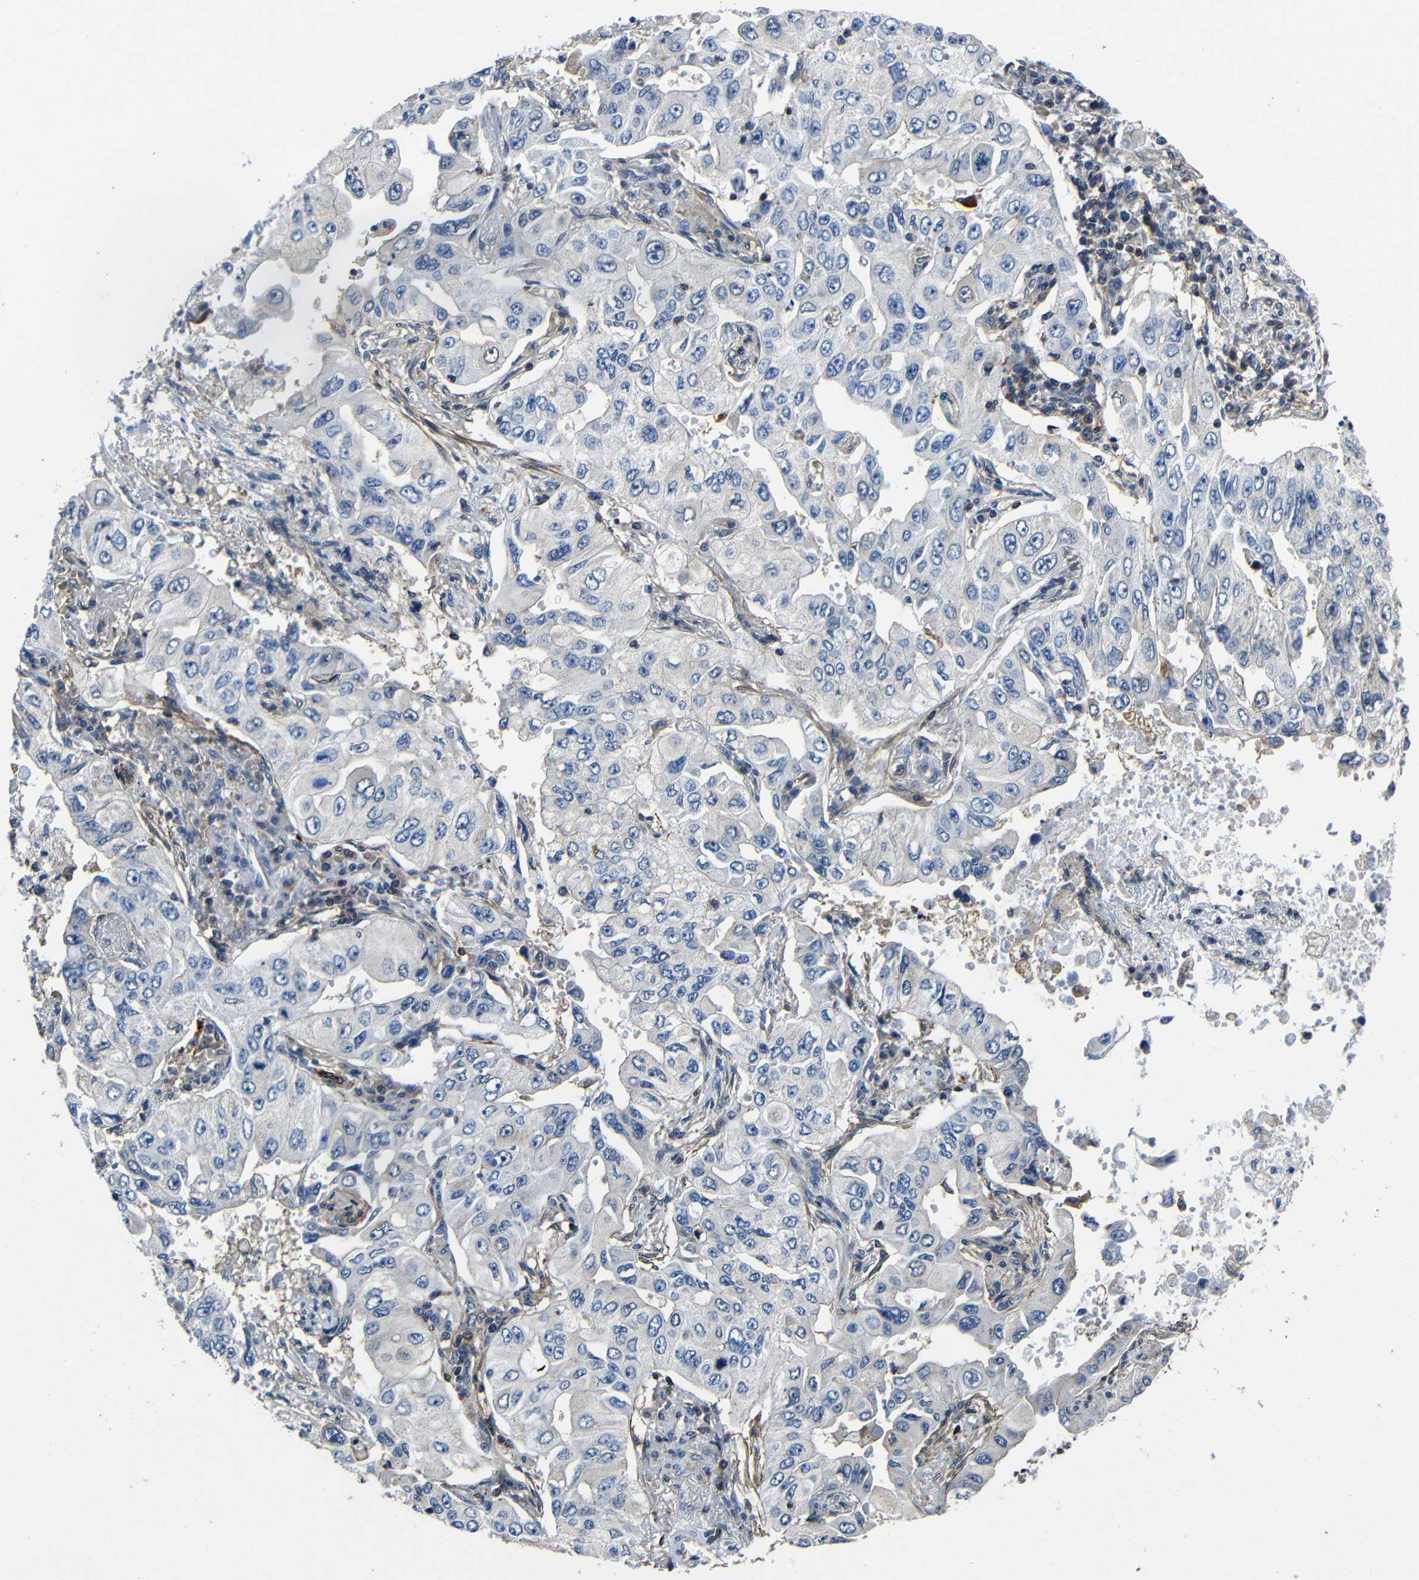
{"staining": {"intensity": "negative", "quantity": "none", "location": "none"}, "tissue": "lung cancer", "cell_type": "Tumor cells", "image_type": "cancer", "snomed": [{"axis": "morphology", "description": "Adenocarcinoma, NOS"}, {"axis": "topography", "description": "Lung"}], "caption": "Tumor cells show no significant expression in lung cancer.", "gene": "GDI1", "patient": {"sex": "male", "age": 84}}